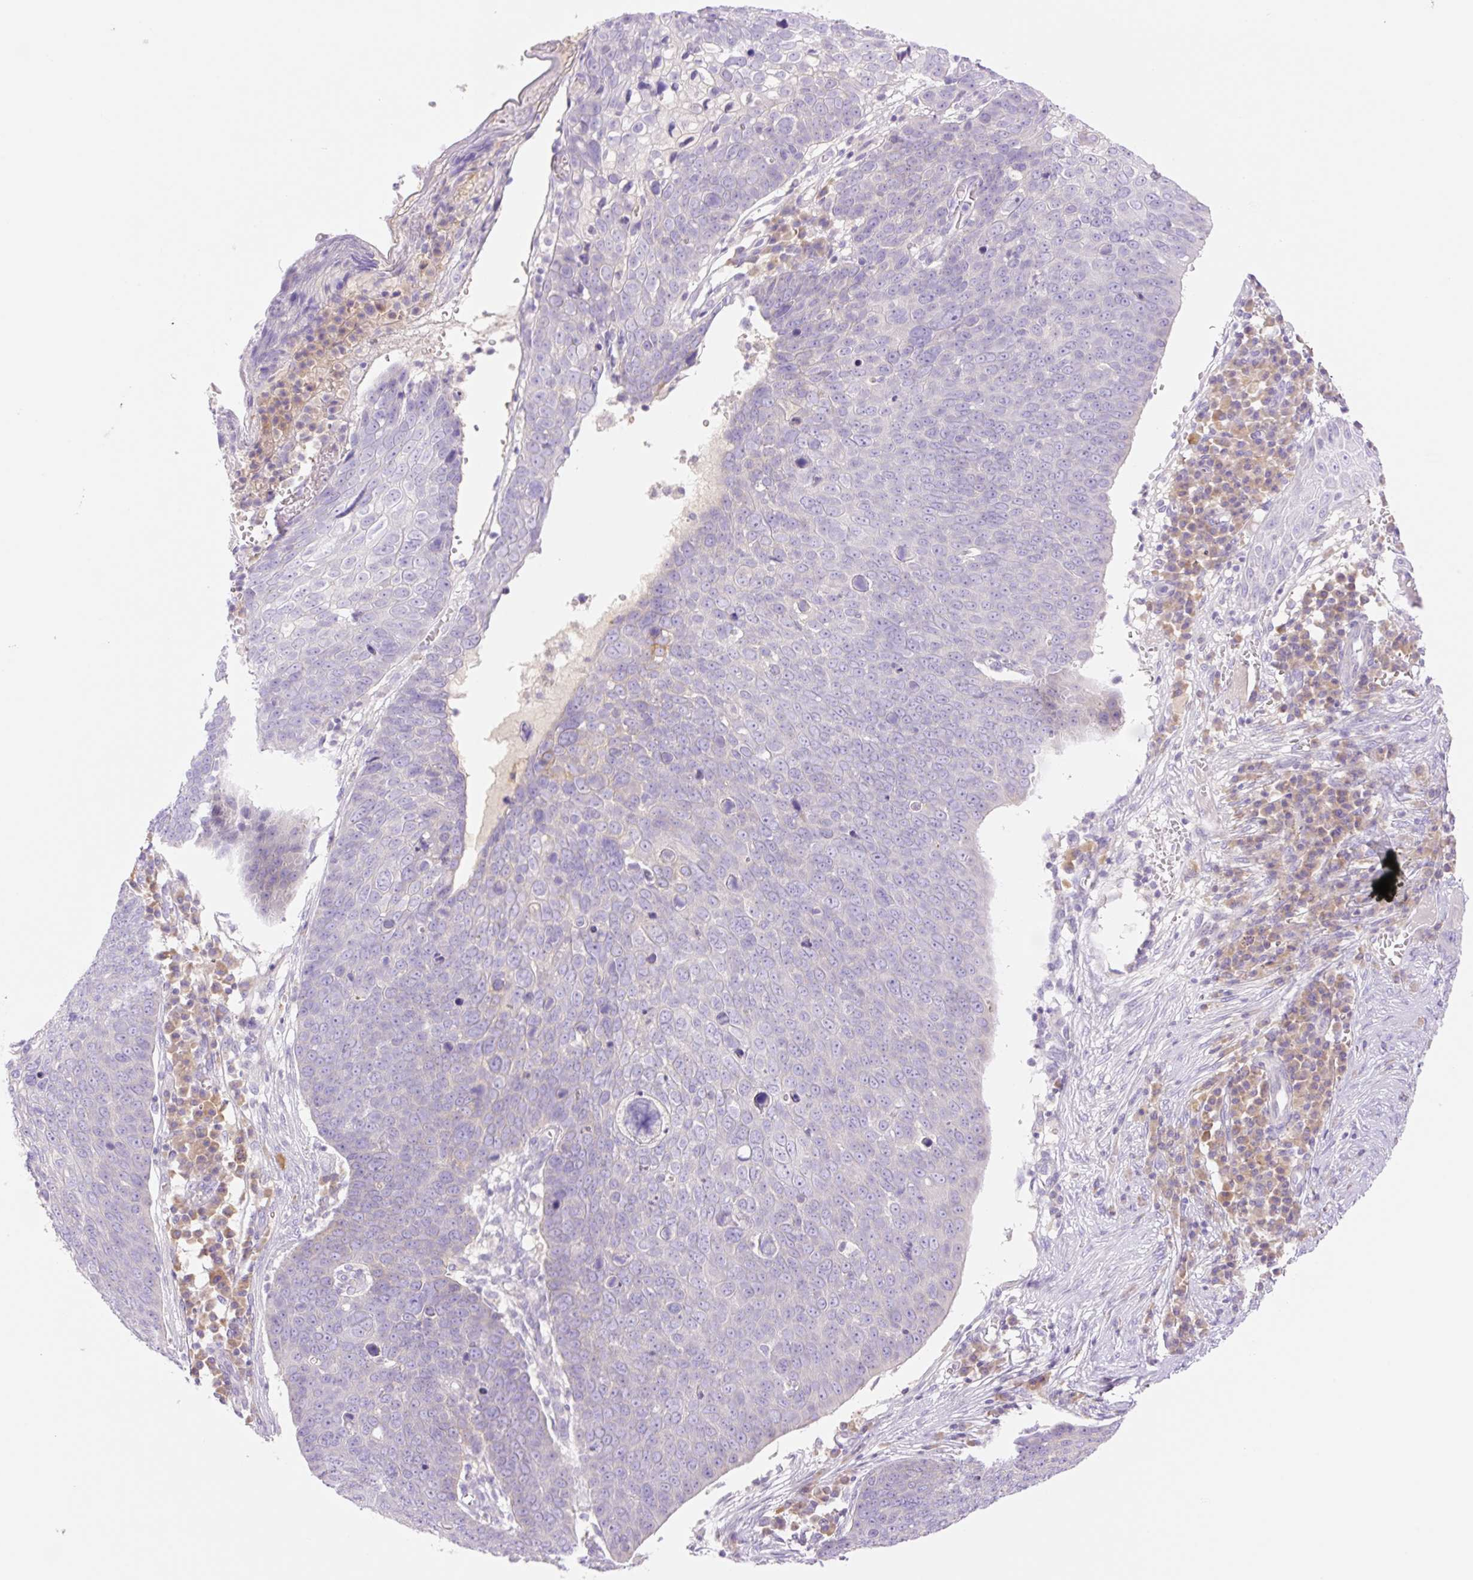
{"staining": {"intensity": "negative", "quantity": "none", "location": "none"}, "tissue": "skin cancer", "cell_type": "Tumor cells", "image_type": "cancer", "snomed": [{"axis": "morphology", "description": "Squamous cell carcinoma, NOS"}, {"axis": "topography", "description": "Skin"}], "caption": "DAB immunohistochemical staining of human skin cancer exhibits no significant expression in tumor cells.", "gene": "DENND5A", "patient": {"sex": "male", "age": 71}}